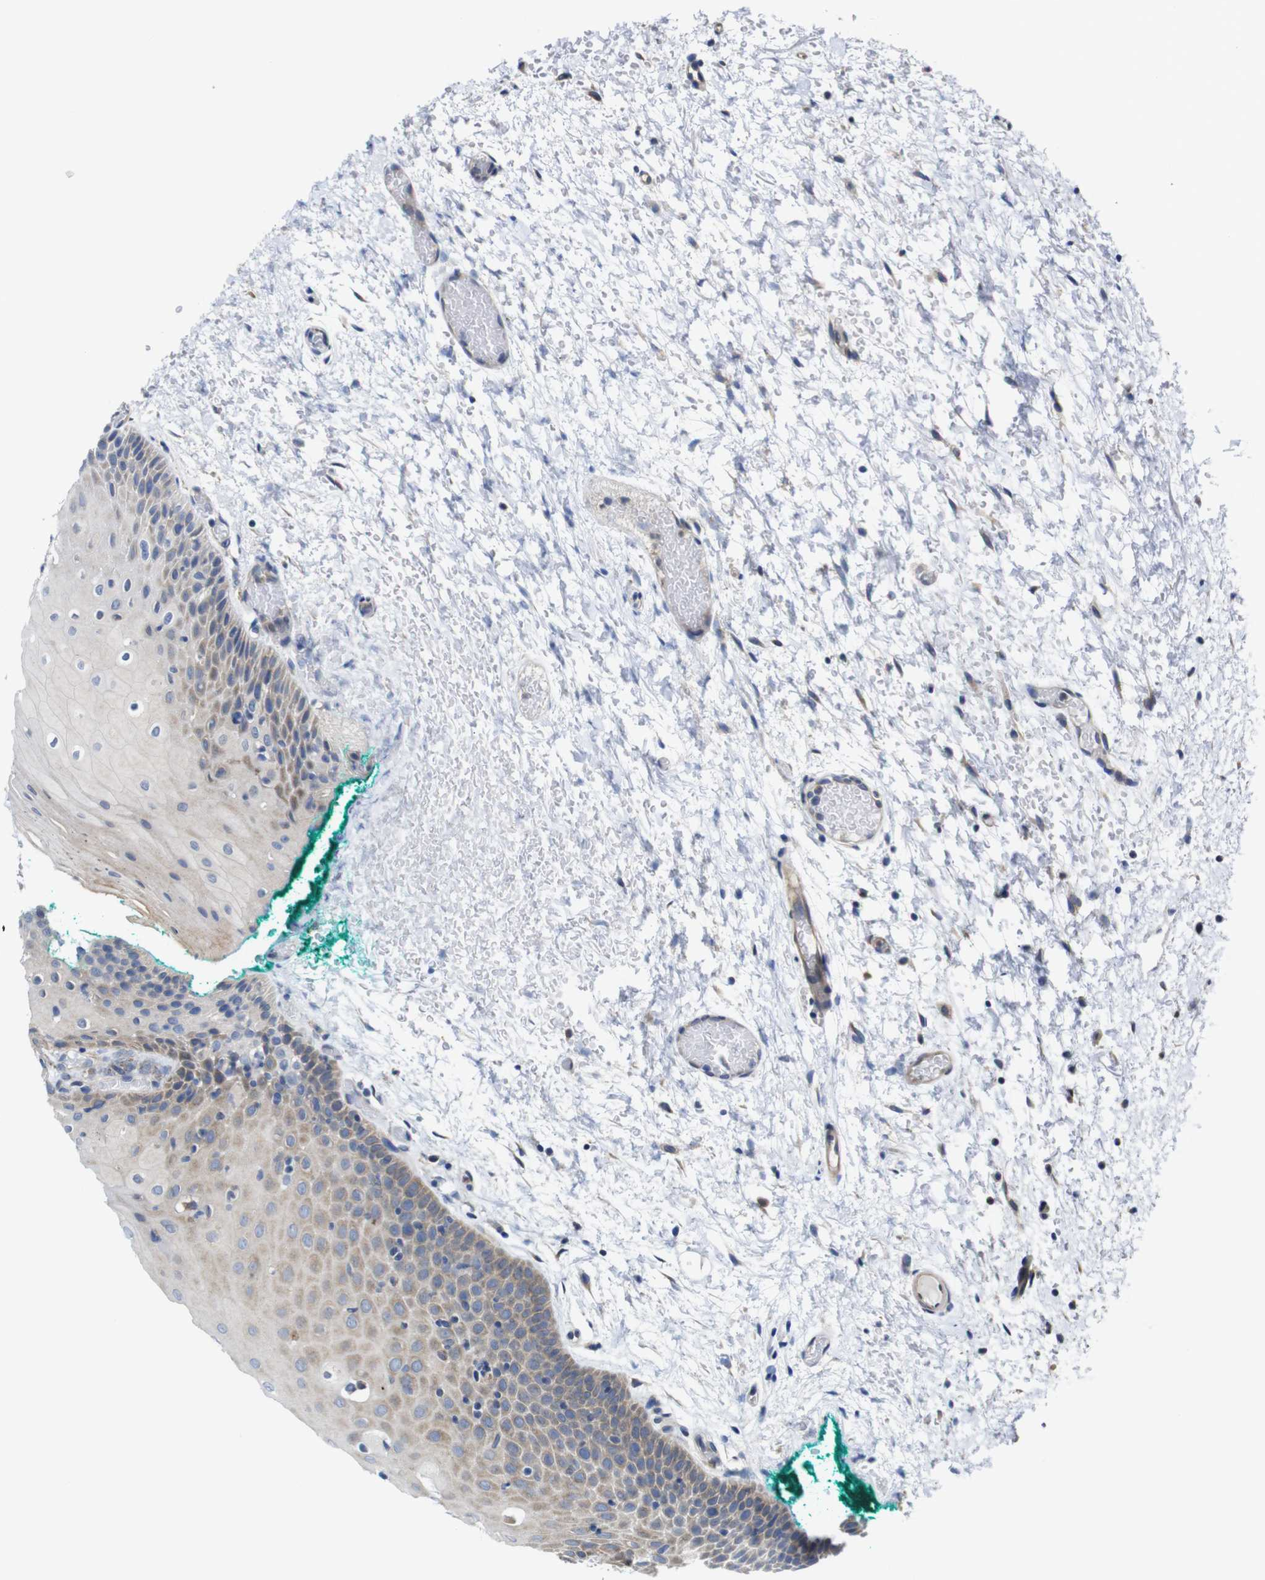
{"staining": {"intensity": "weak", "quantity": ">75%", "location": "cytoplasmic/membranous"}, "tissue": "oral mucosa", "cell_type": "Squamous epithelial cells", "image_type": "normal", "snomed": [{"axis": "morphology", "description": "Normal tissue, NOS"}, {"axis": "morphology", "description": "Squamous cell carcinoma, NOS"}, {"axis": "topography", "description": "Oral tissue"}, {"axis": "topography", "description": "Salivary gland"}, {"axis": "topography", "description": "Head-Neck"}], "caption": "Immunohistochemistry (IHC) photomicrograph of unremarkable oral mucosa: human oral mucosa stained using IHC reveals low levels of weak protein expression localized specifically in the cytoplasmic/membranous of squamous epithelial cells, appearing as a cytoplasmic/membranous brown color.", "gene": "DDRGK1", "patient": {"sex": "female", "age": 62}}